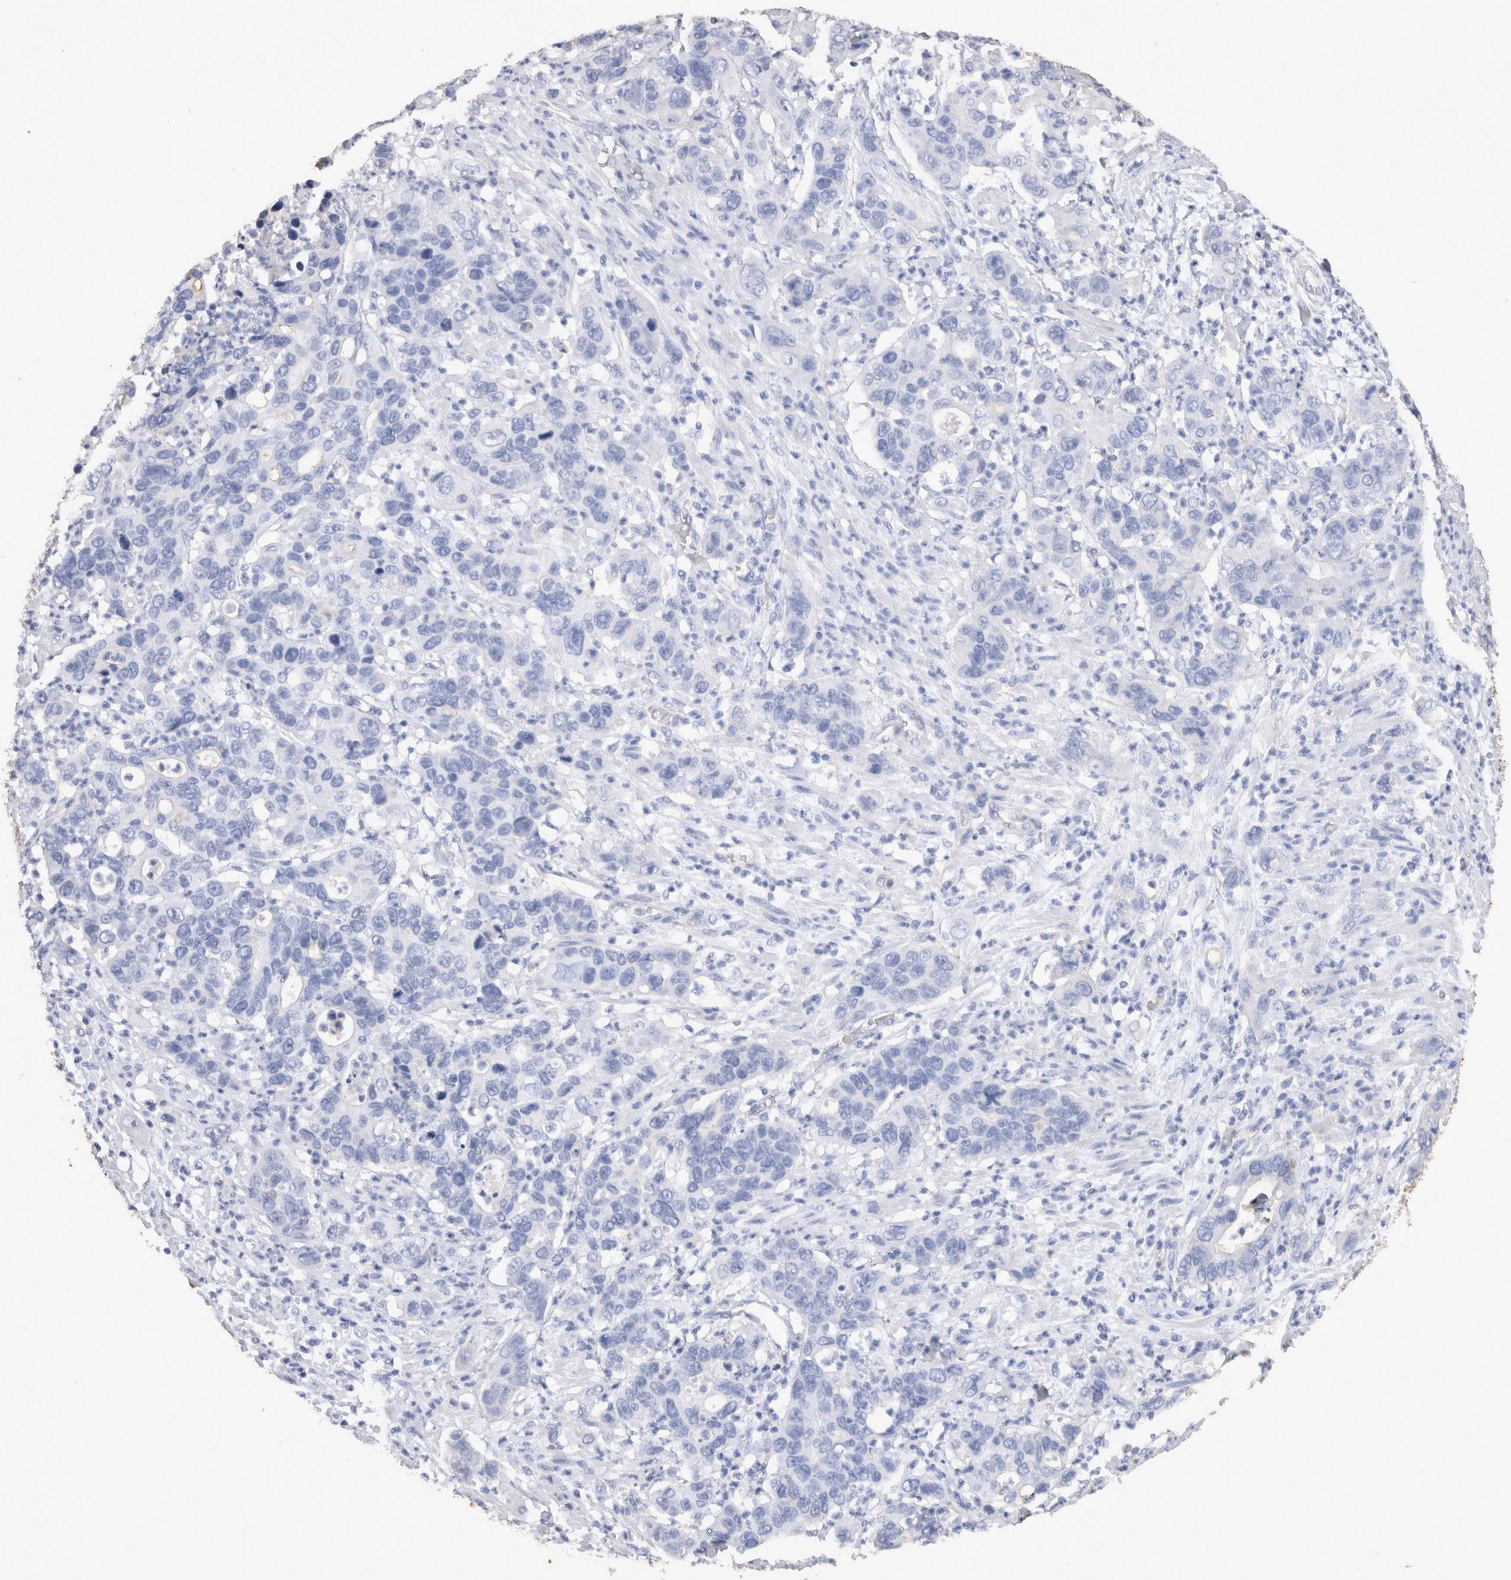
{"staining": {"intensity": "negative", "quantity": "none", "location": "none"}, "tissue": "pancreatic cancer", "cell_type": "Tumor cells", "image_type": "cancer", "snomed": [{"axis": "morphology", "description": "Adenocarcinoma, NOS"}, {"axis": "topography", "description": "Pancreas"}], "caption": "The histopathology image reveals no staining of tumor cells in pancreatic cancer (adenocarcinoma).", "gene": "IL17RC", "patient": {"sex": "female", "age": 71}}